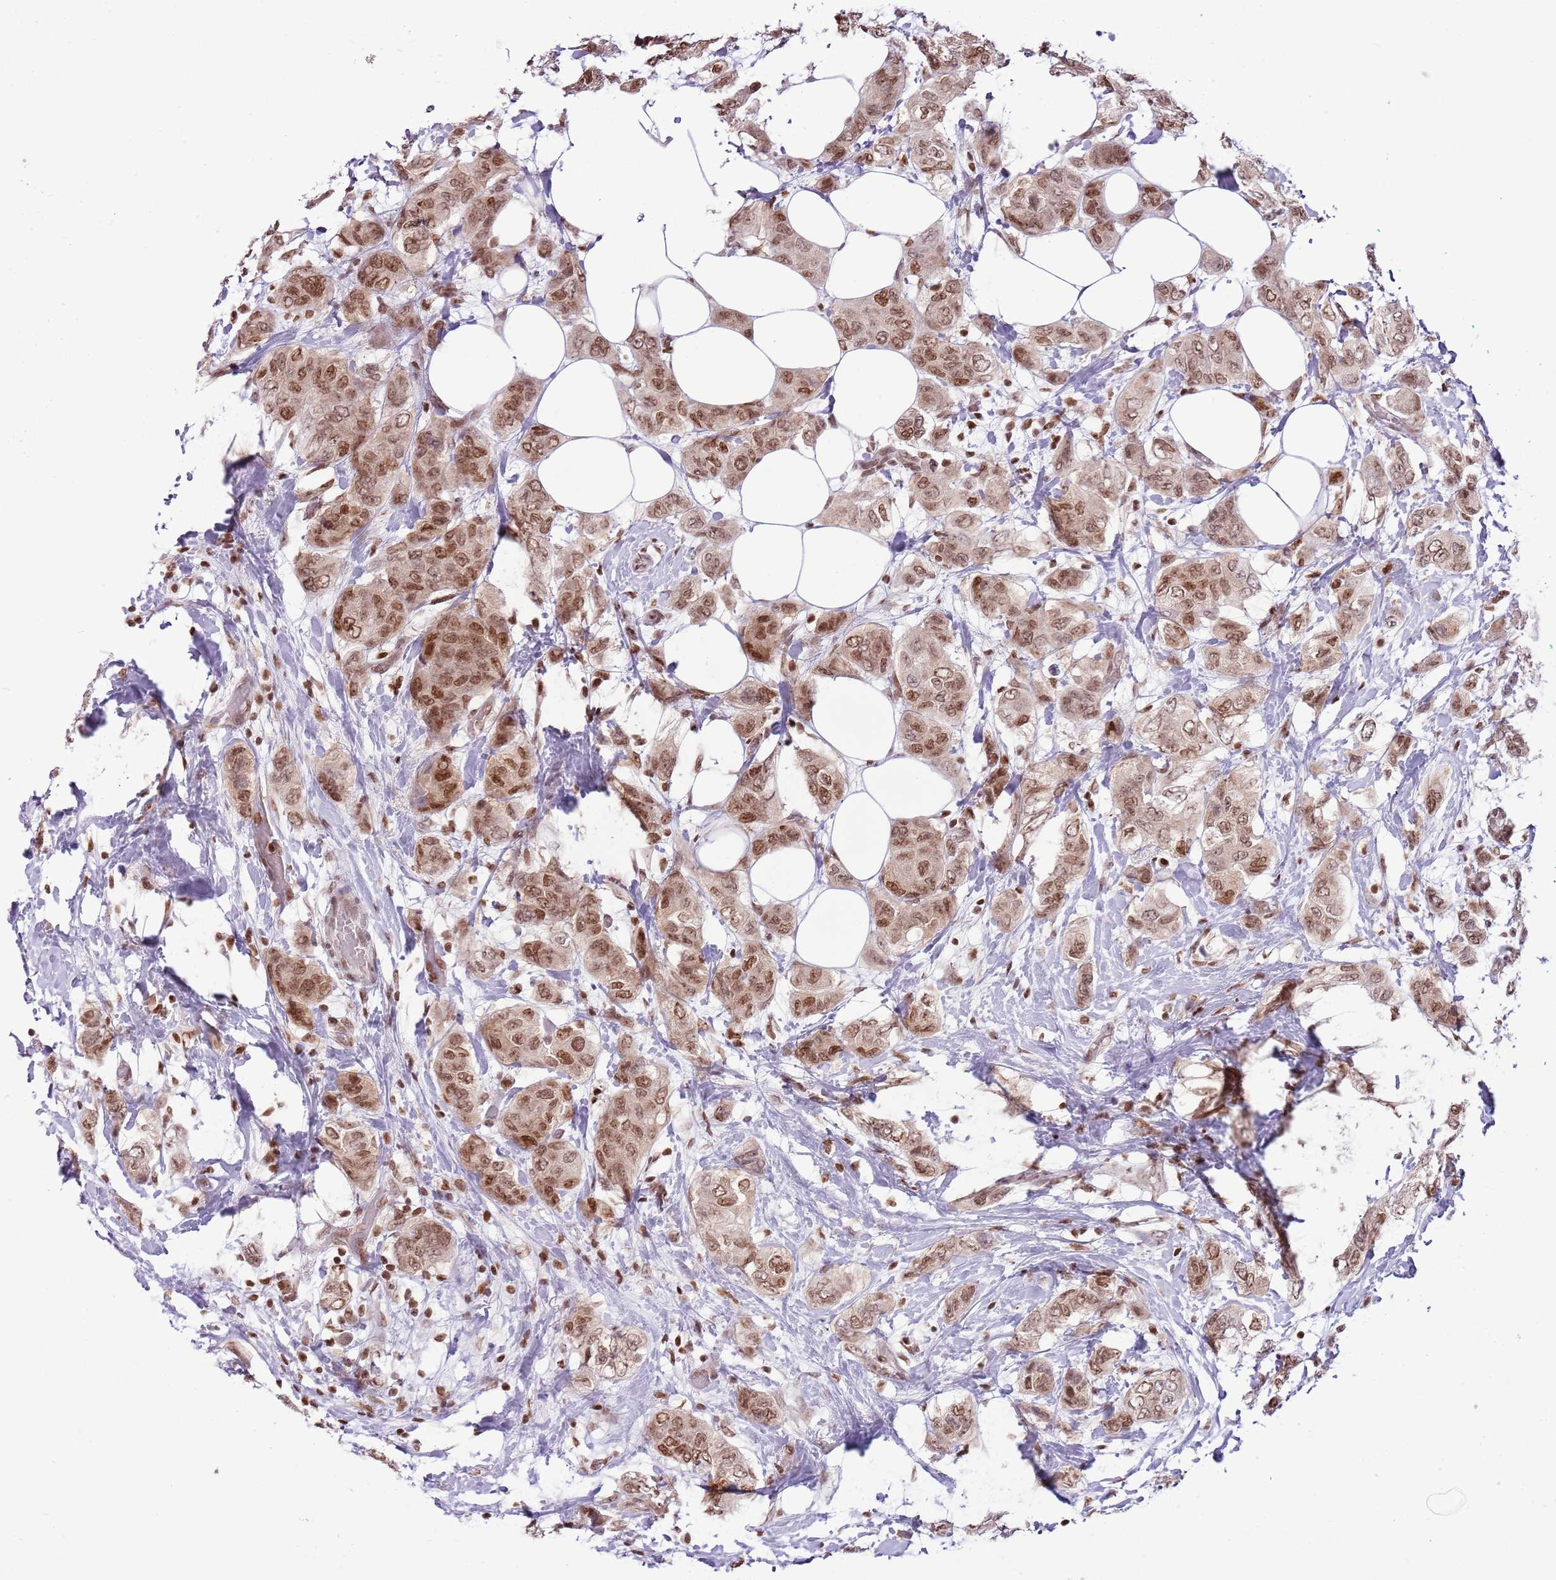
{"staining": {"intensity": "moderate", "quantity": ">75%", "location": "cytoplasmic/membranous,nuclear"}, "tissue": "breast cancer", "cell_type": "Tumor cells", "image_type": "cancer", "snomed": [{"axis": "morphology", "description": "Lobular carcinoma"}, {"axis": "topography", "description": "Breast"}], "caption": "Immunohistochemistry (IHC) staining of breast cancer (lobular carcinoma), which exhibits medium levels of moderate cytoplasmic/membranous and nuclear expression in about >75% of tumor cells indicating moderate cytoplasmic/membranous and nuclear protein expression. The staining was performed using DAB (3,3'-diaminobenzidine) (brown) for protein detection and nuclei were counterstained in hematoxylin (blue).", "gene": "SELENOH", "patient": {"sex": "female", "age": 51}}